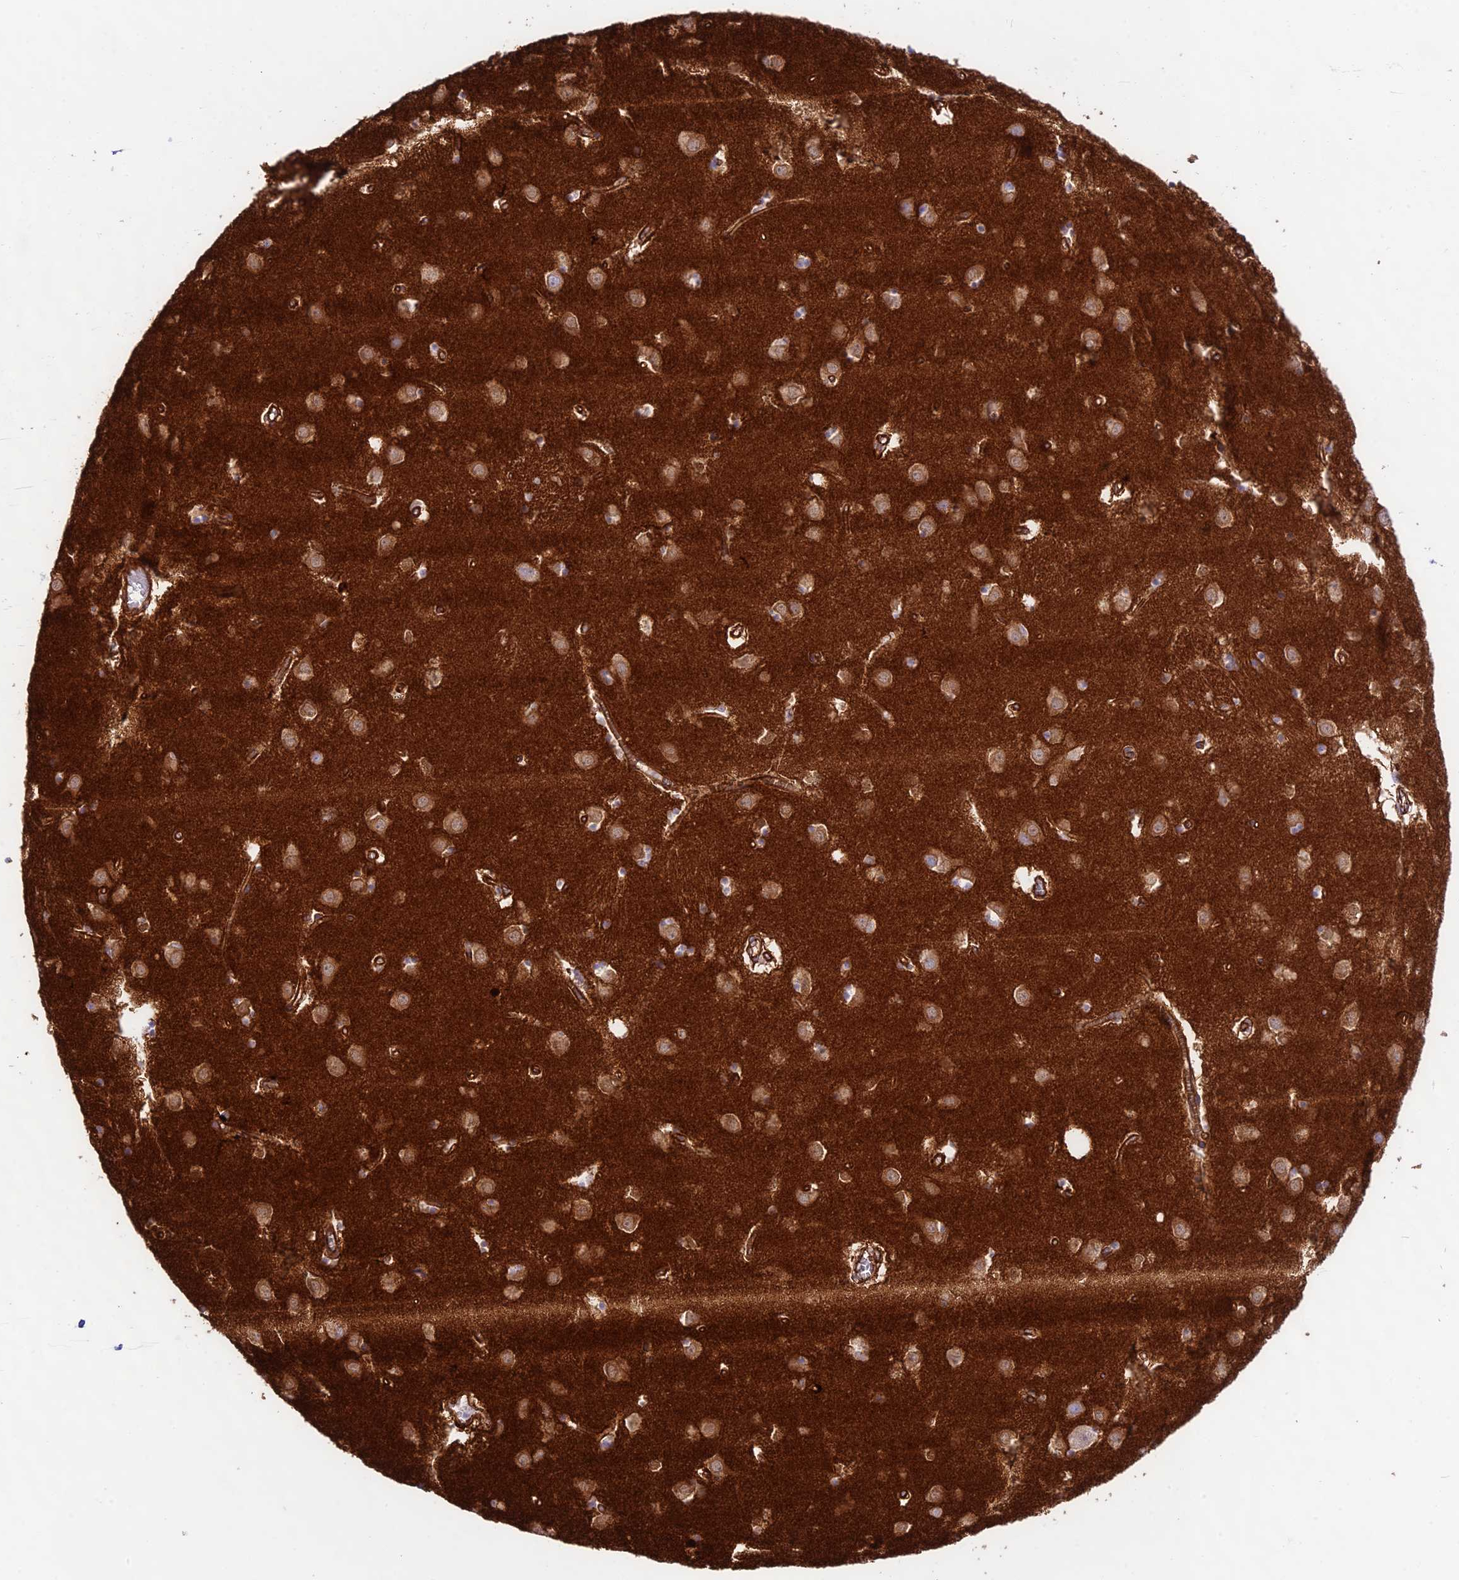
{"staining": {"intensity": "strong", "quantity": "<25%", "location": "cytoplasmic/membranous"}, "tissue": "caudate", "cell_type": "Glial cells", "image_type": "normal", "snomed": [{"axis": "morphology", "description": "Normal tissue, NOS"}, {"axis": "topography", "description": "Lateral ventricle wall"}], "caption": "Immunohistochemistry (IHC) (DAB) staining of normal human caudate shows strong cytoplasmic/membranous protein positivity in approximately <25% of glial cells.", "gene": "YPEL5", "patient": {"sex": "male", "age": 70}}